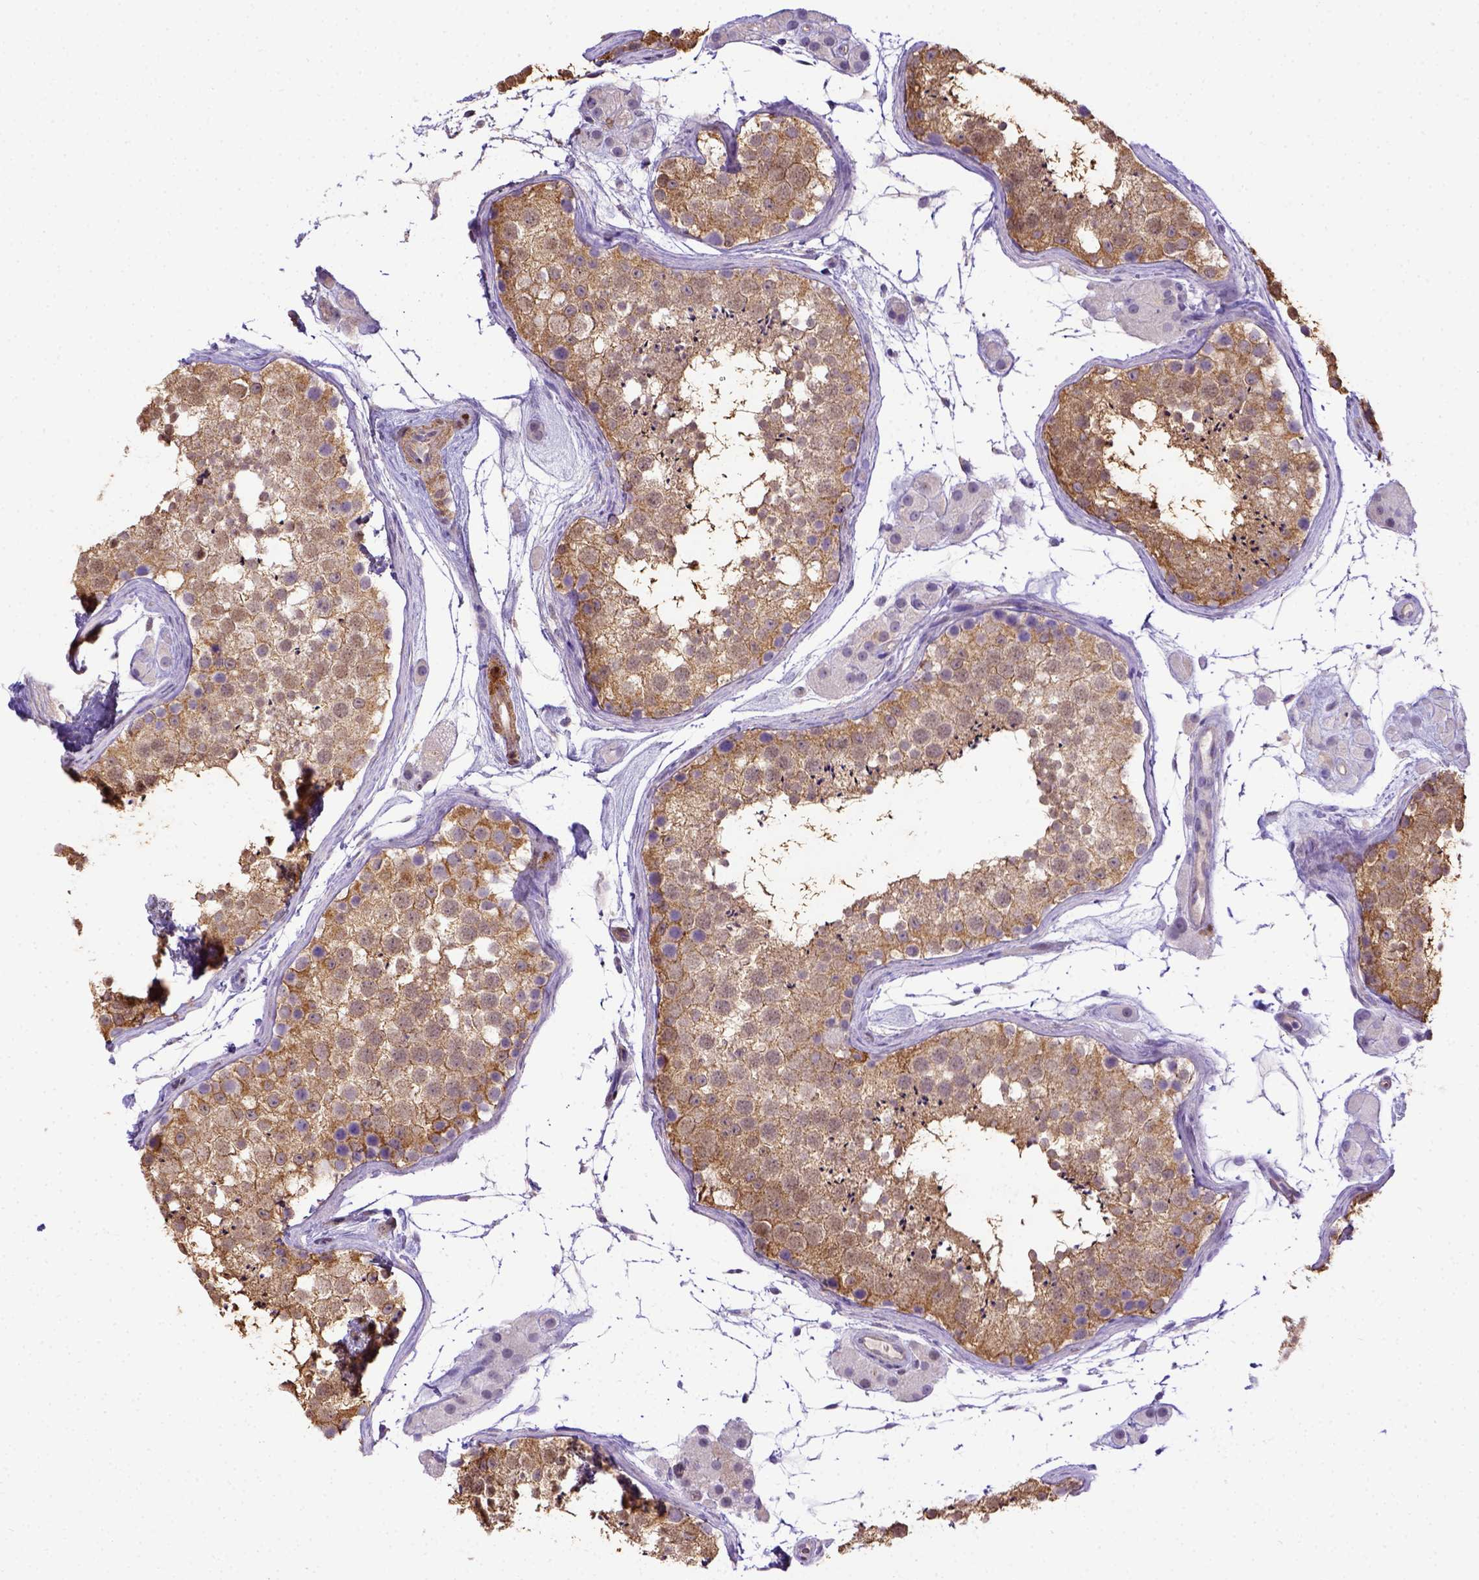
{"staining": {"intensity": "moderate", "quantity": ">75%", "location": "cytoplasmic/membranous"}, "tissue": "testis", "cell_type": "Cells in seminiferous ducts", "image_type": "normal", "snomed": [{"axis": "morphology", "description": "Normal tissue, NOS"}, {"axis": "topography", "description": "Testis"}], "caption": "High-power microscopy captured an immunohistochemistry image of normal testis, revealing moderate cytoplasmic/membranous expression in approximately >75% of cells in seminiferous ducts. The staining is performed using DAB brown chromogen to label protein expression. The nuclei are counter-stained blue using hematoxylin.", "gene": "BTN1A1", "patient": {"sex": "male", "age": 41}}